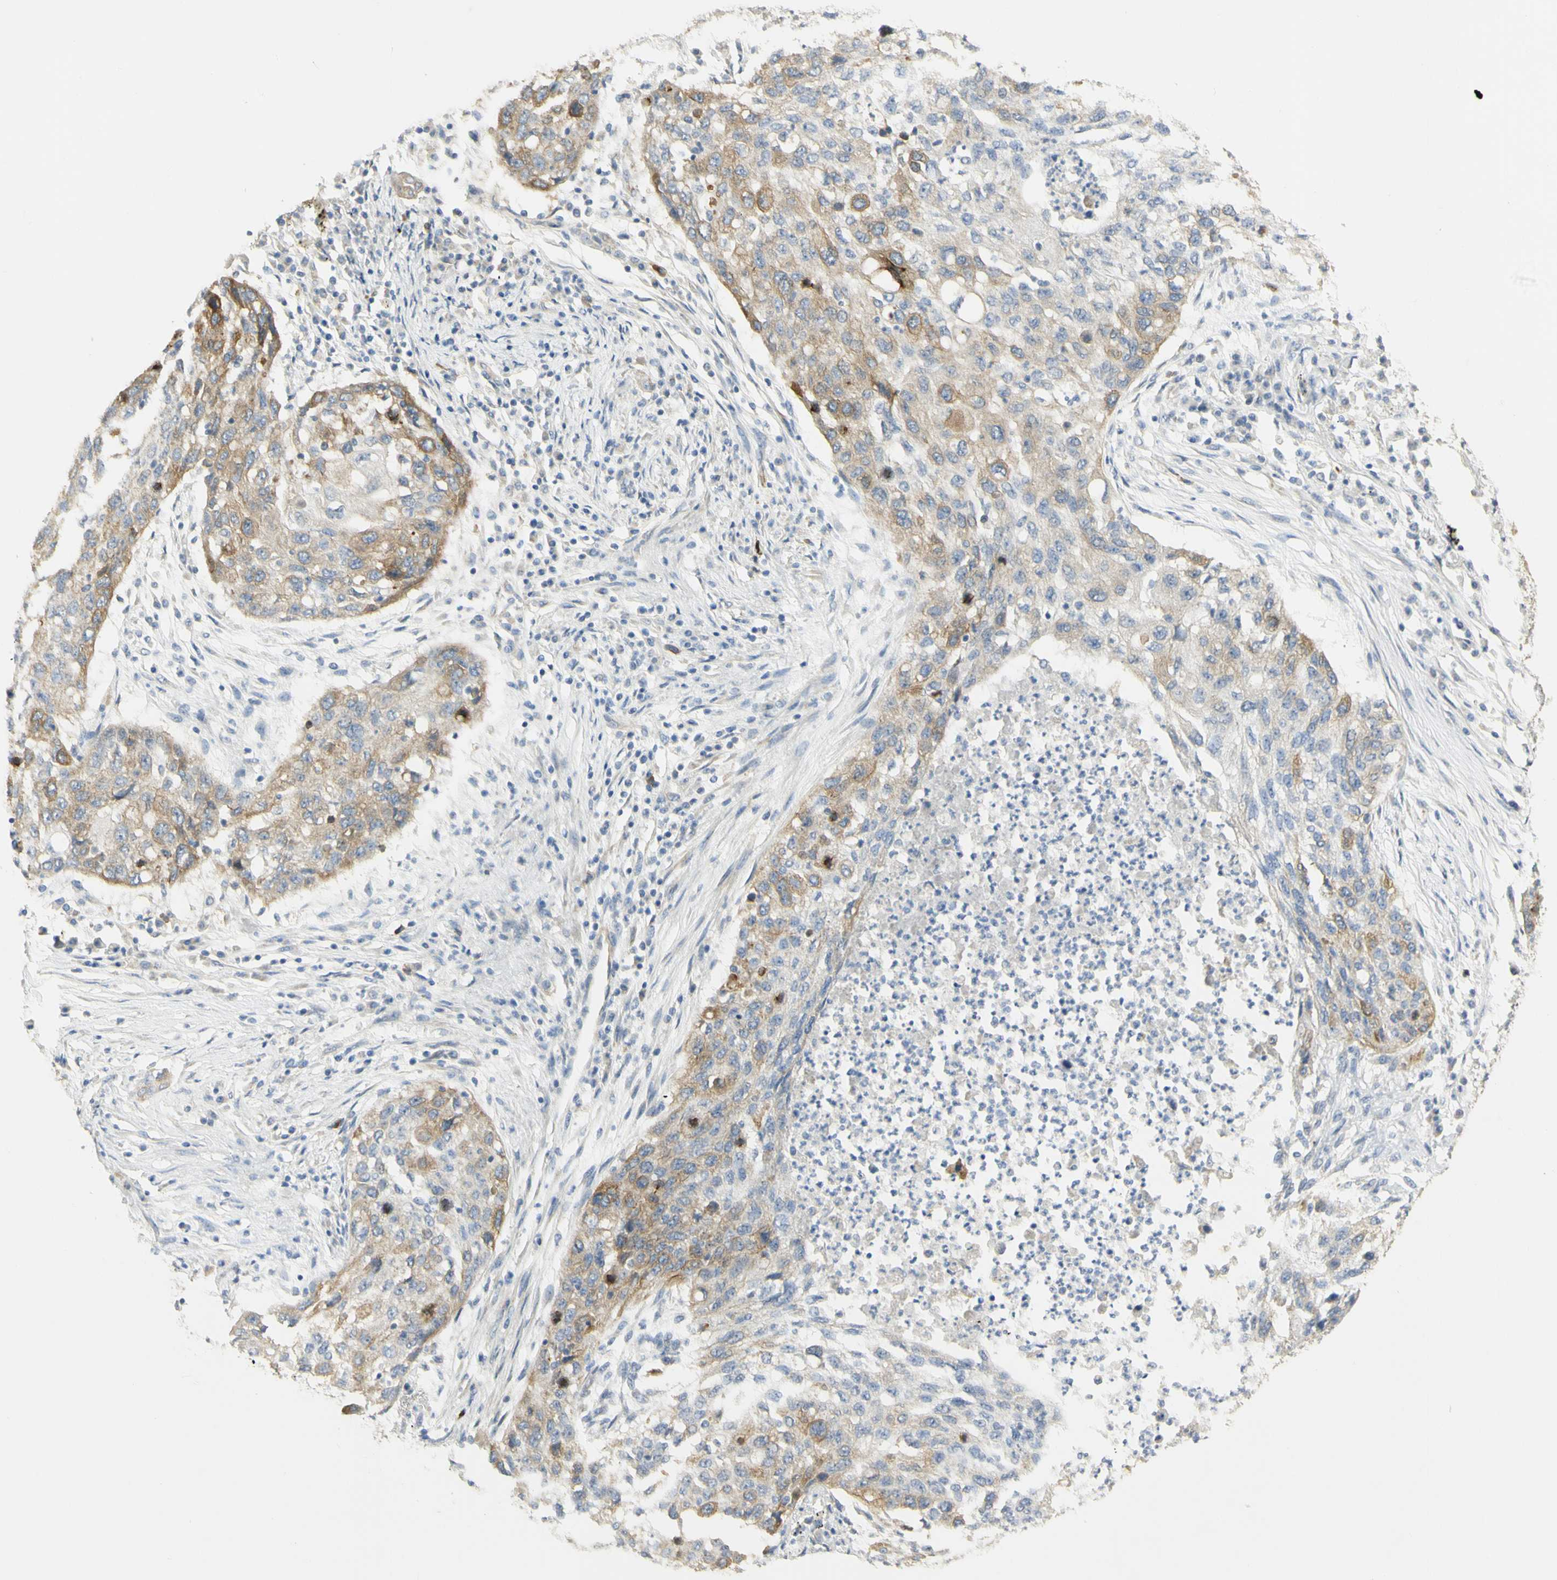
{"staining": {"intensity": "moderate", "quantity": ">75%", "location": "cytoplasmic/membranous"}, "tissue": "lung cancer", "cell_type": "Tumor cells", "image_type": "cancer", "snomed": [{"axis": "morphology", "description": "Squamous cell carcinoma, NOS"}, {"axis": "topography", "description": "Lung"}], "caption": "Immunohistochemical staining of squamous cell carcinoma (lung) shows moderate cytoplasmic/membranous protein expression in approximately >75% of tumor cells.", "gene": "KIF11", "patient": {"sex": "female", "age": 63}}